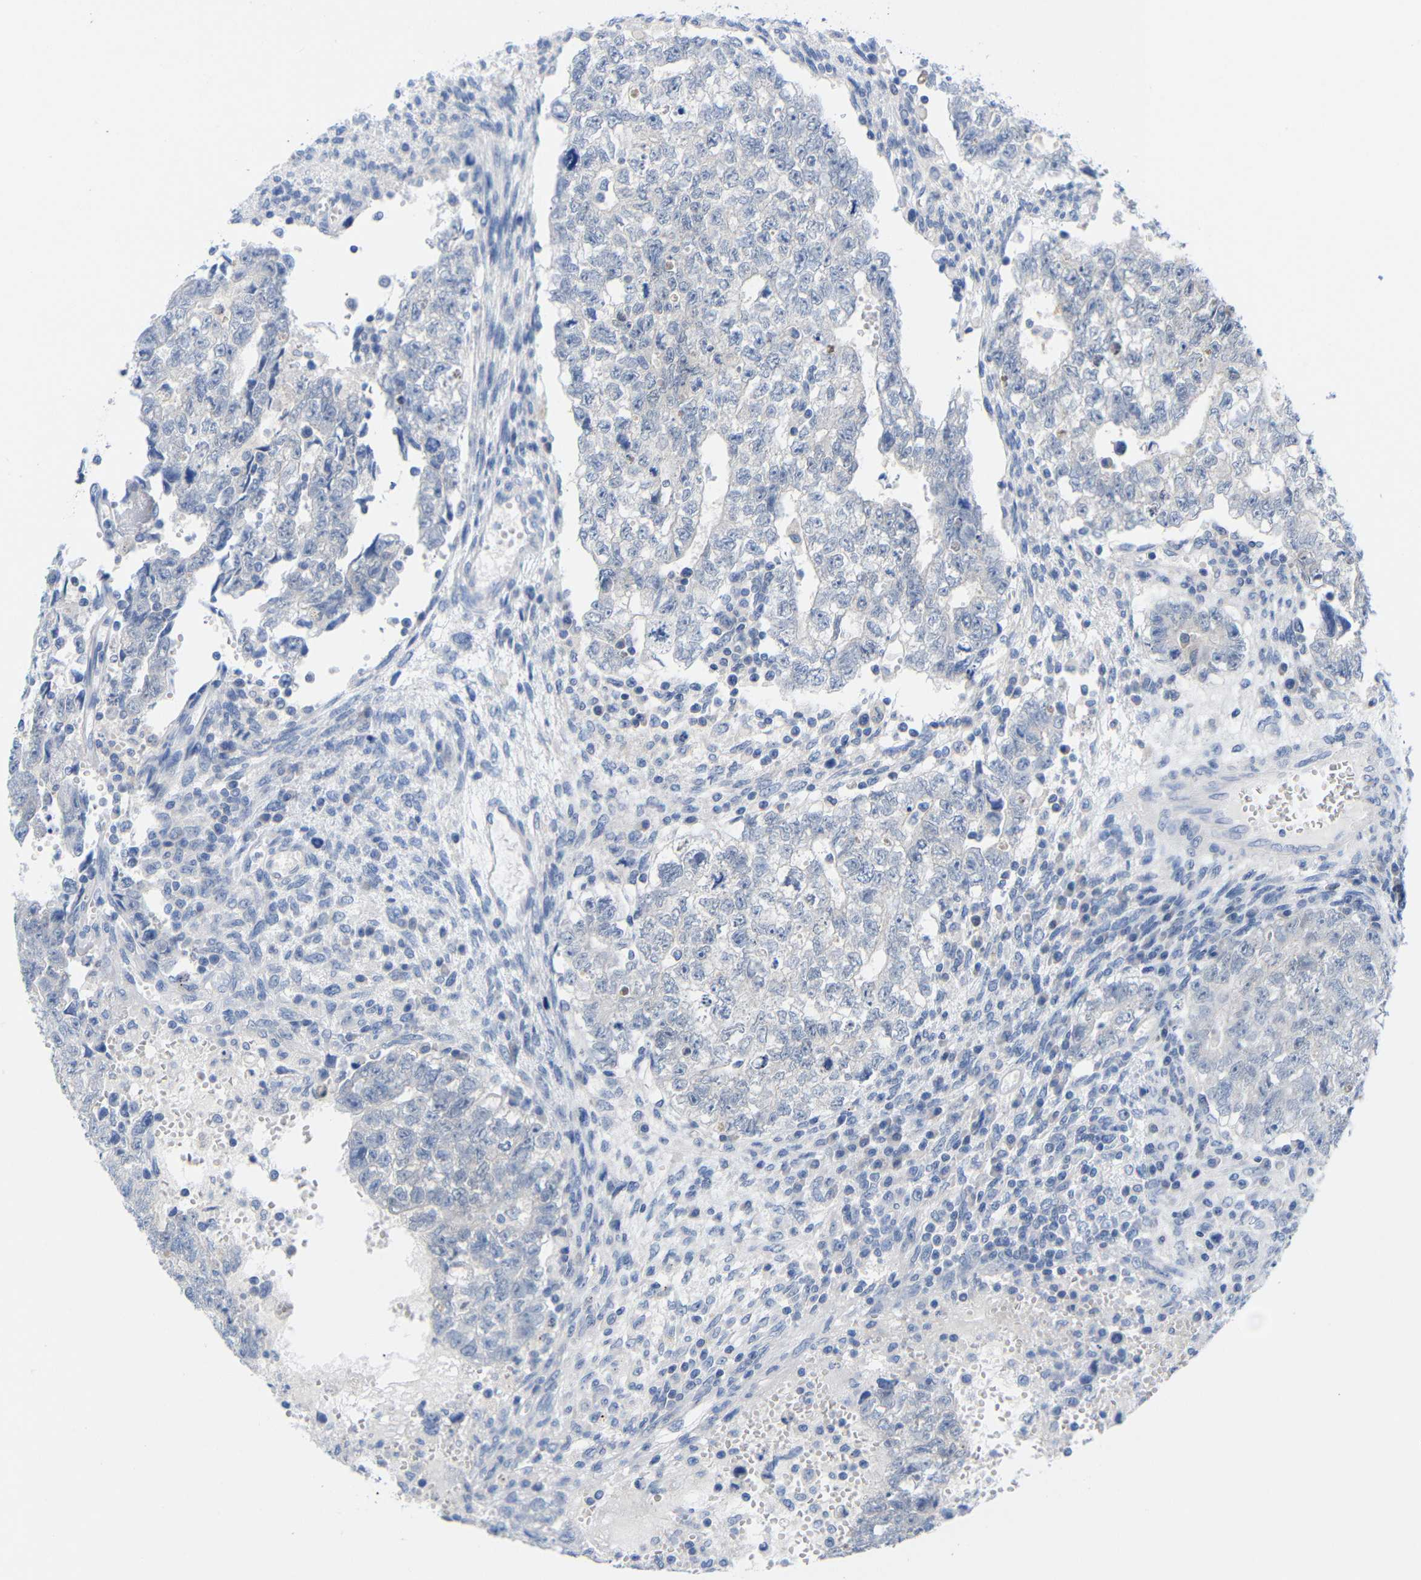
{"staining": {"intensity": "negative", "quantity": "none", "location": "none"}, "tissue": "testis cancer", "cell_type": "Tumor cells", "image_type": "cancer", "snomed": [{"axis": "morphology", "description": "Seminoma, NOS"}, {"axis": "morphology", "description": "Carcinoma, Embryonal, NOS"}, {"axis": "topography", "description": "Testis"}], "caption": "There is no significant positivity in tumor cells of testis cancer (seminoma).", "gene": "PEBP1", "patient": {"sex": "male", "age": 38}}